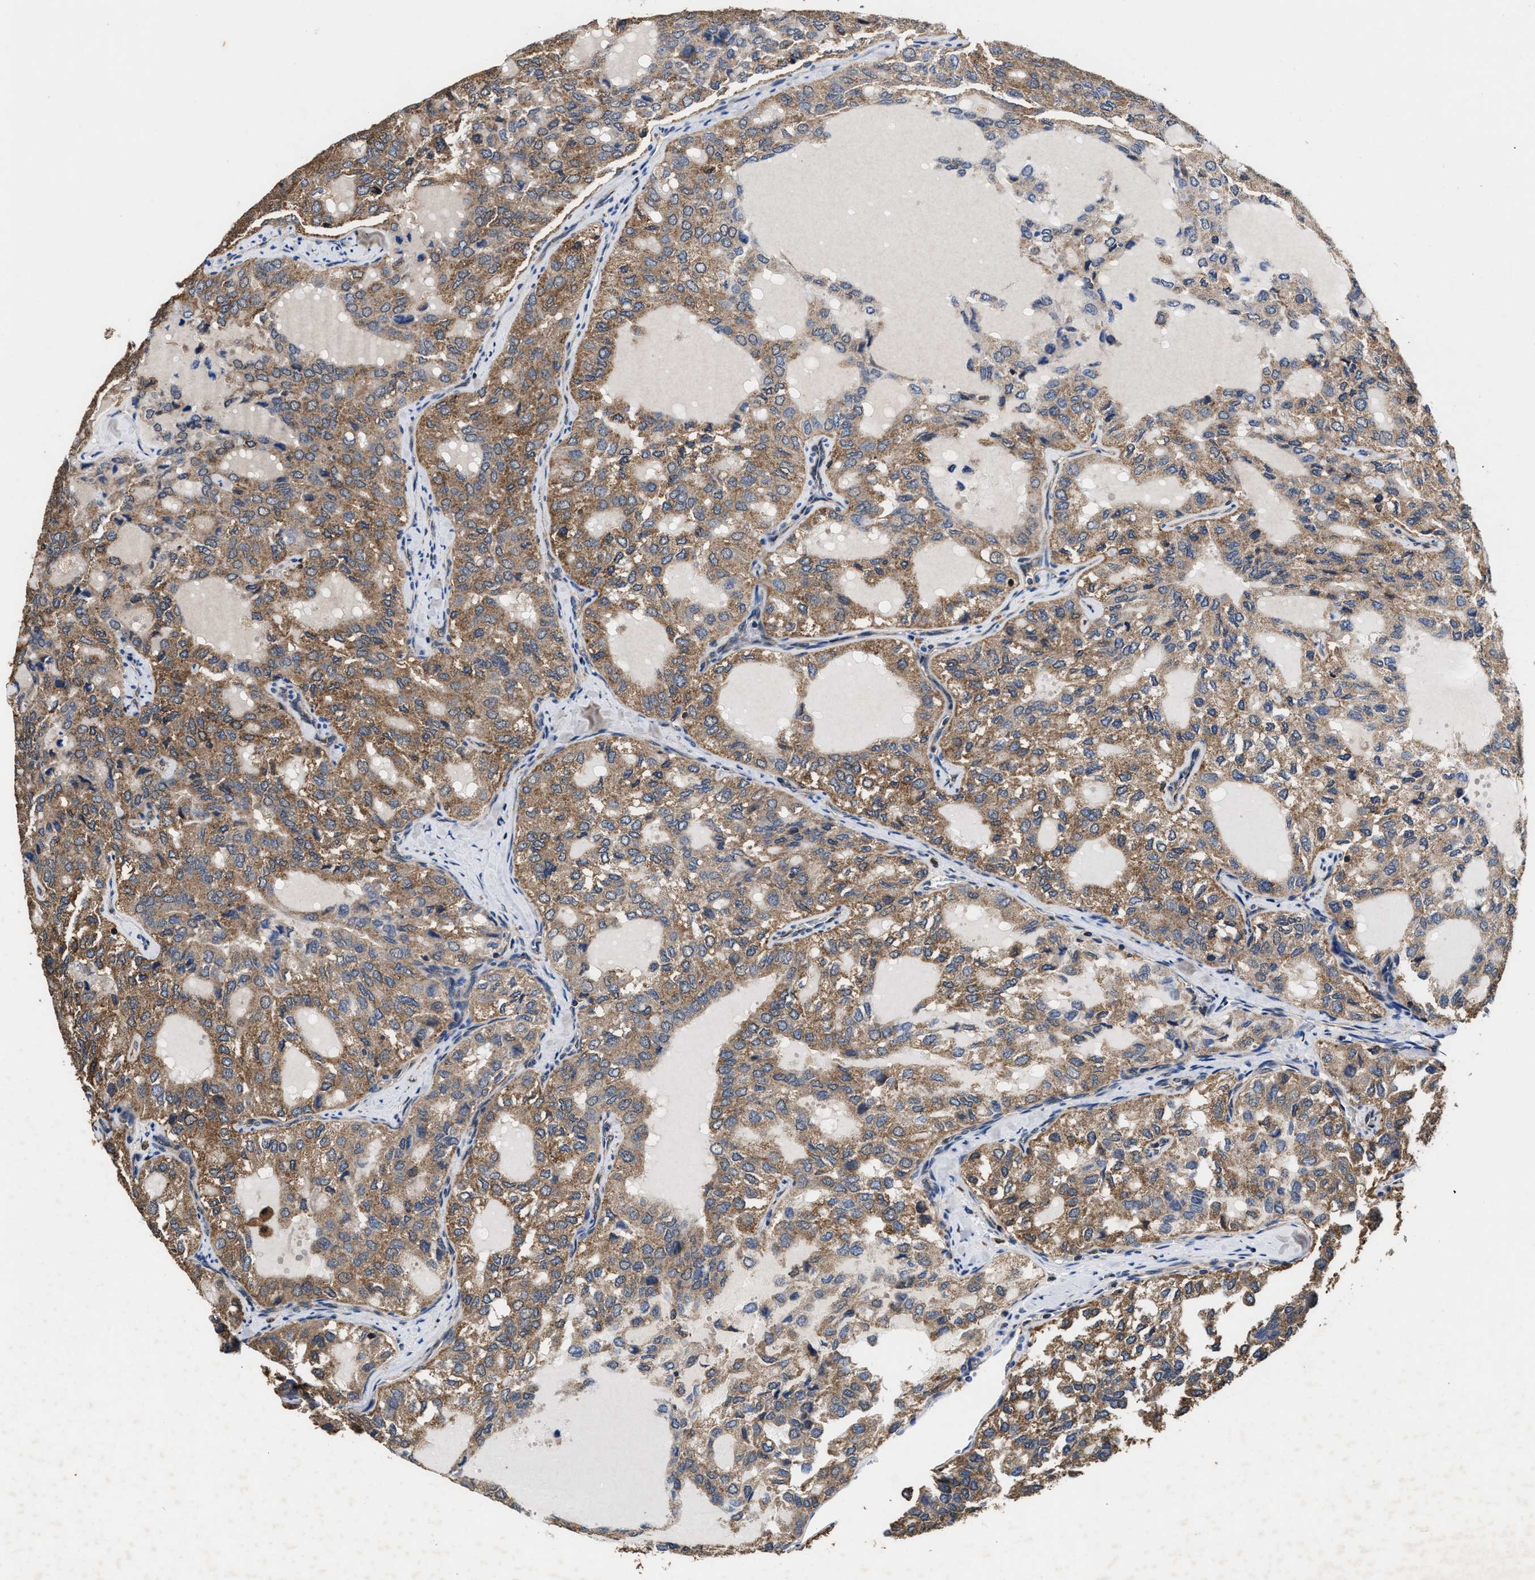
{"staining": {"intensity": "moderate", "quantity": ">75%", "location": "cytoplasmic/membranous"}, "tissue": "thyroid cancer", "cell_type": "Tumor cells", "image_type": "cancer", "snomed": [{"axis": "morphology", "description": "Follicular adenoma carcinoma, NOS"}, {"axis": "topography", "description": "Thyroid gland"}], "caption": "Thyroid cancer (follicular adenoma carcinoma) was stained to show a protein in brown. There is medium levels of moderate cytoplasmic/membranous staining in about >75% of tumor cells.", "gene": "ACLY", "patient": {"sex": "male", "age": 75}}